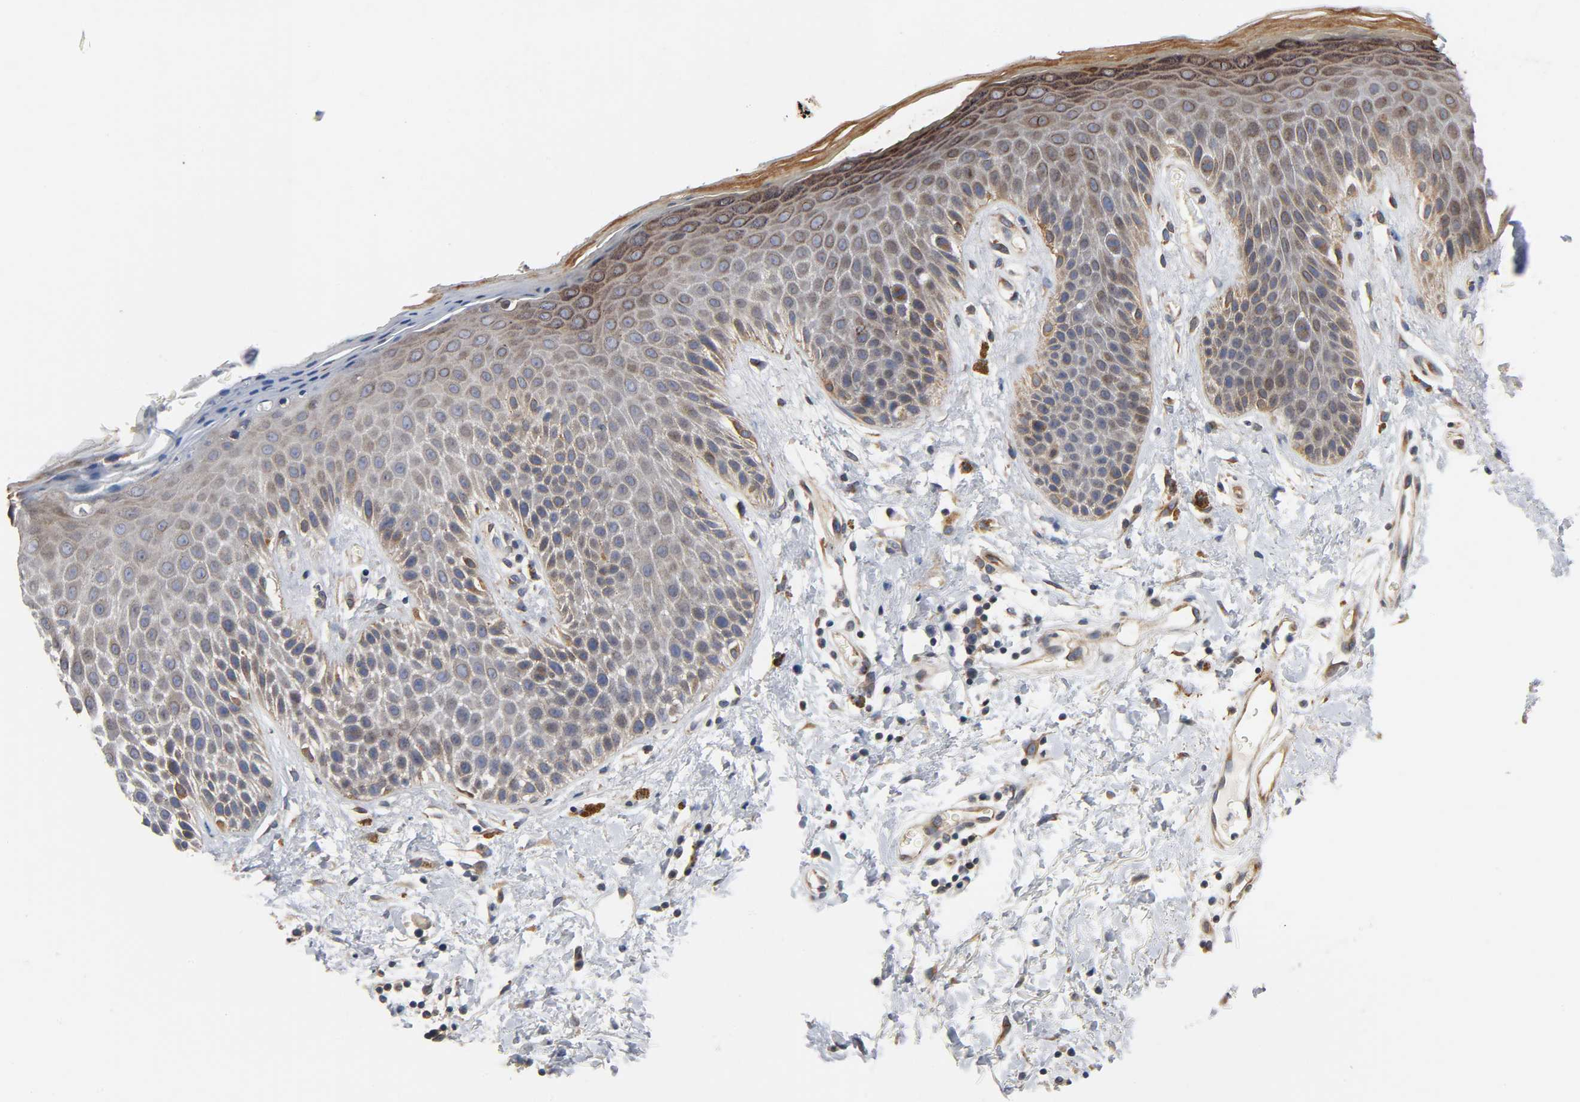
{"staining": {"intensity": "moderate", "quantity": ">75%", "location": "cytoplasmic/membranous"}, "tissue": "skin", "cell_type": "Epidermal cells", "image_type": "normal", "snomed": [{"axis": "morphology", "description": "Normal tissue, NOS"}, {"axis": "topography", "description": "Anal"}], "caption": "Protein positivity by IHC demonstrates moderate cytoplasmic/membranous expression in about >75% of epidermal cells in normal skin.", "gene": "ASB6", "patient": {"sex": "female", "age": 46}}